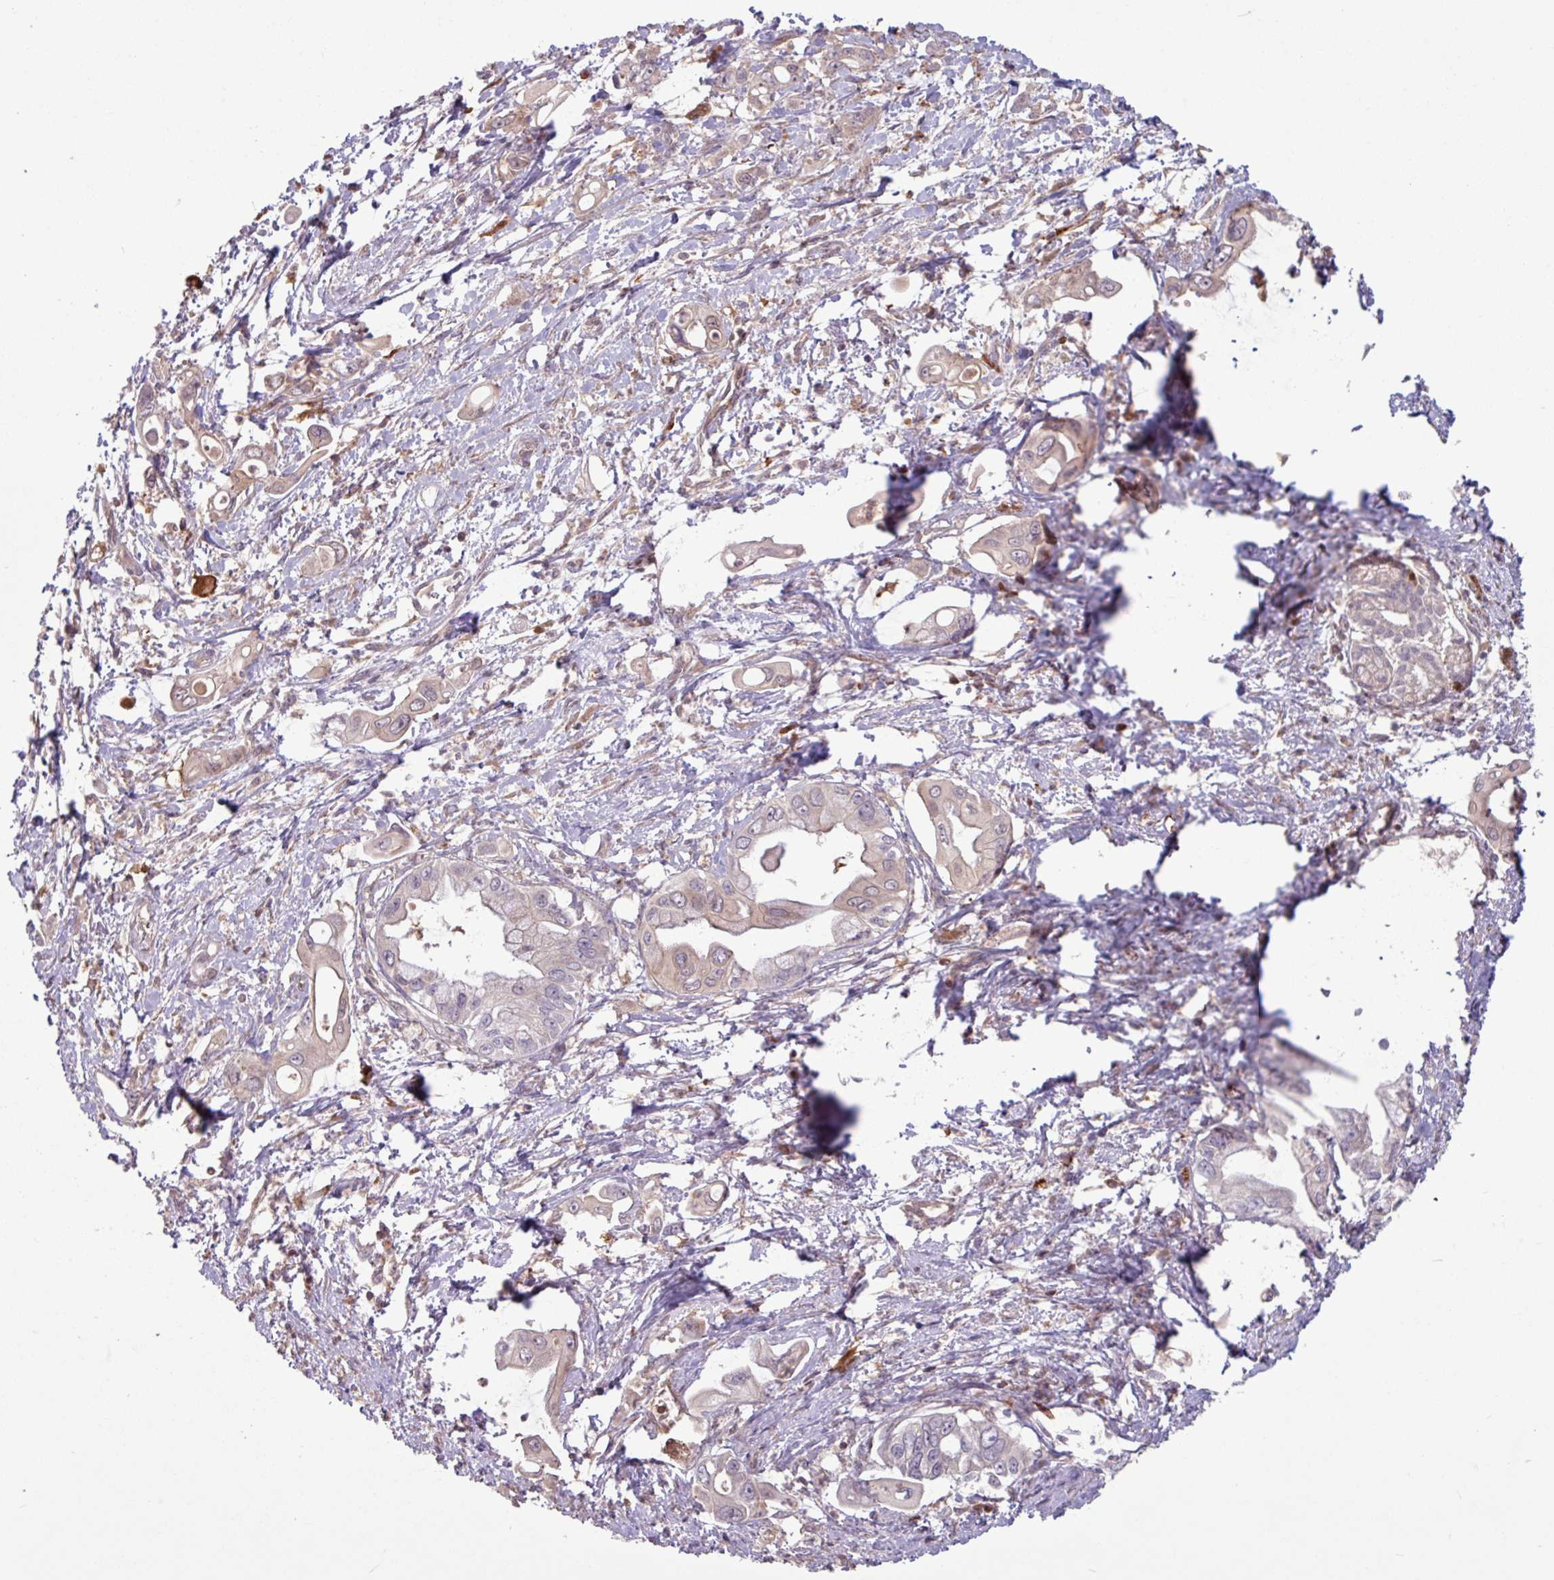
{"staining": {"intensity": "weak", "quantity": "25%-75%", "location": "cytoplasmic/membranous"}, "tissue": "pancreatic cancer", "cell_type": "Tumor cells", "image_type": "cancer", "snomed": [{"axis": "morphology", "description": "Adenocarcinoma, NOS"}, {"axis": "topography", "description": "Pancreas"}], "caption": "Pancreatic adenocarcinoma stained with a protein marker displays weak staining in tumor cells.", "gene": "SEC61G", "patient": {"sex": "male", "age": 61}}